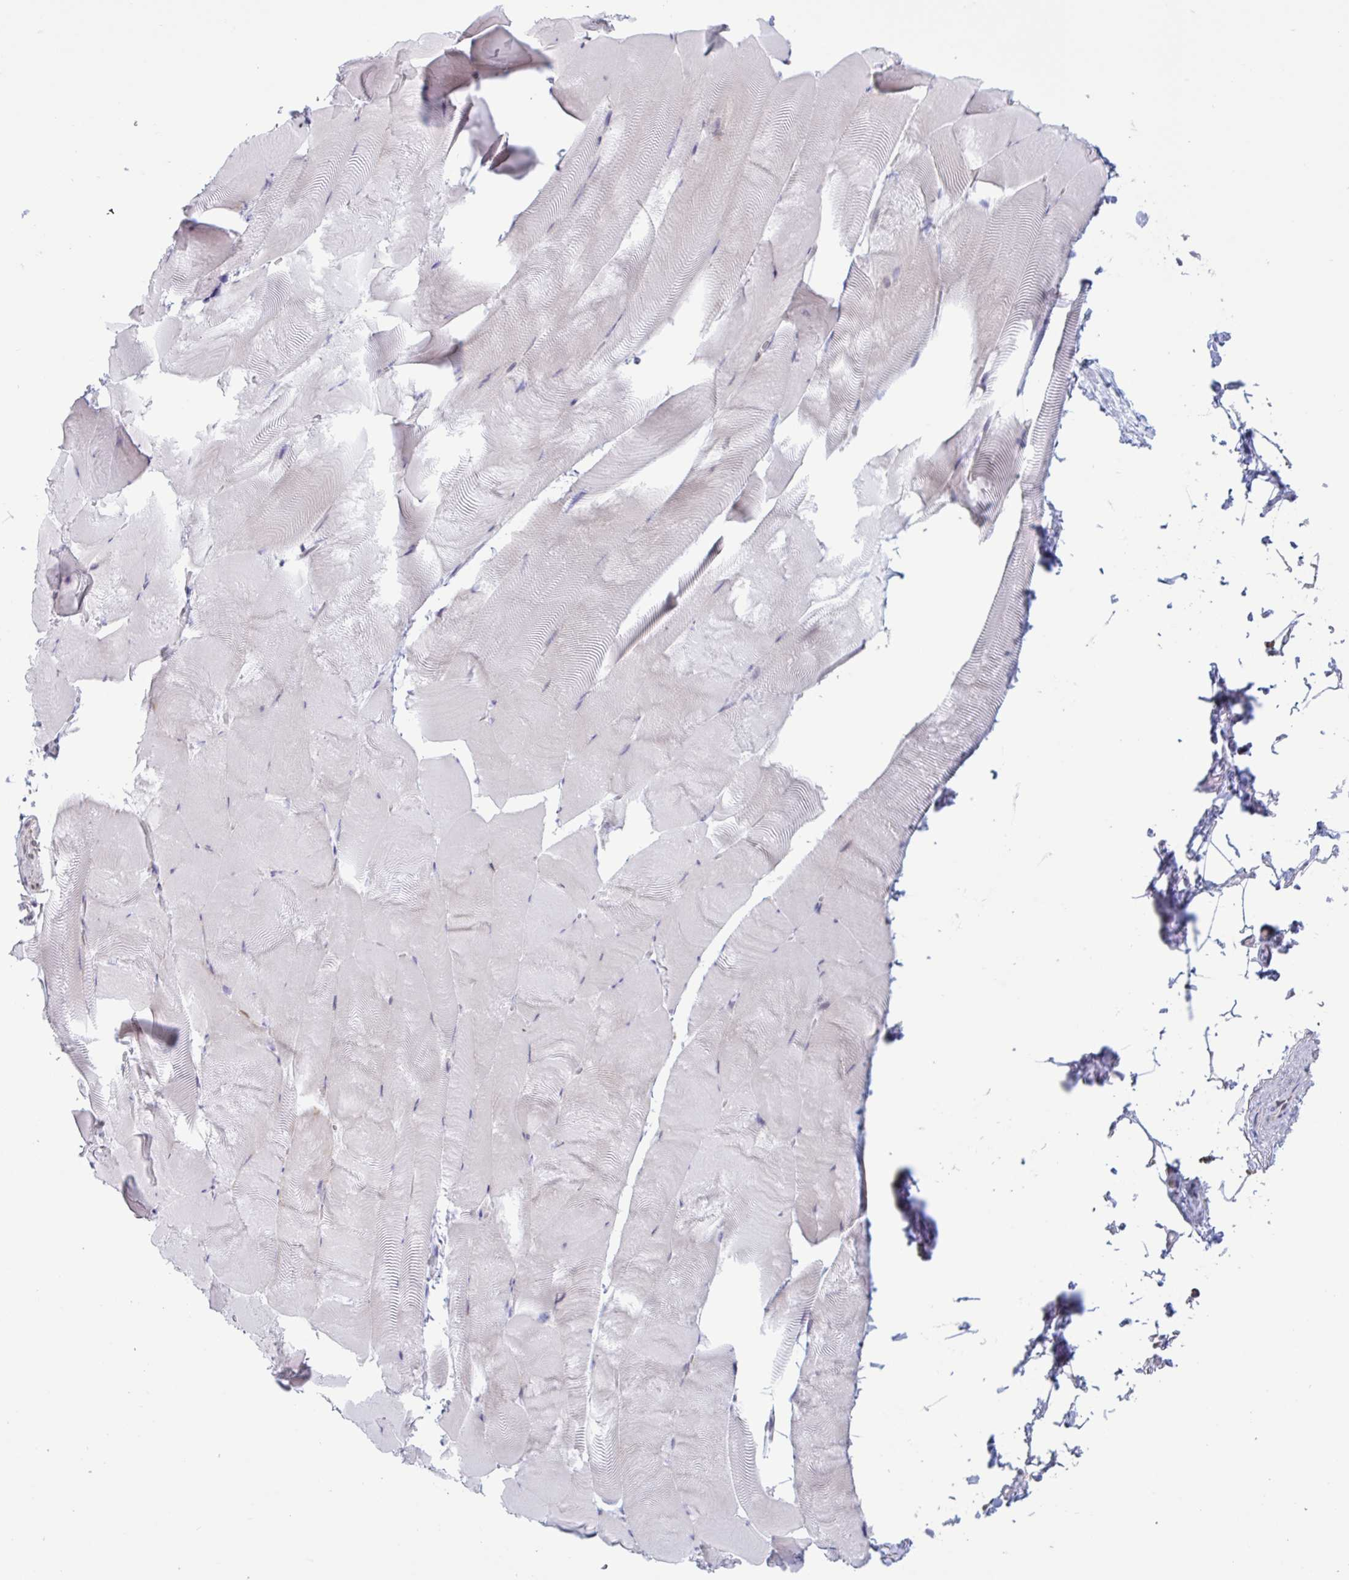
{"staining": {"intensity": "negative", "quantity": "none", "location": "none"}, "tissue": "skeletal muscle", "cell_type": "Myocytes", "image_type": "normal", "snomed": [{"axis": "morphology", "description": "Normal tissue, NOS"}, {"axis": "topography", "description": "Skeletal muscle"}], "caption": "Skeletal muscle was stained to show a protein in brown. There is no significant expression in myocytes.", "gene": "PRMT6", "patient": {"sex": "female", "age": 64}}